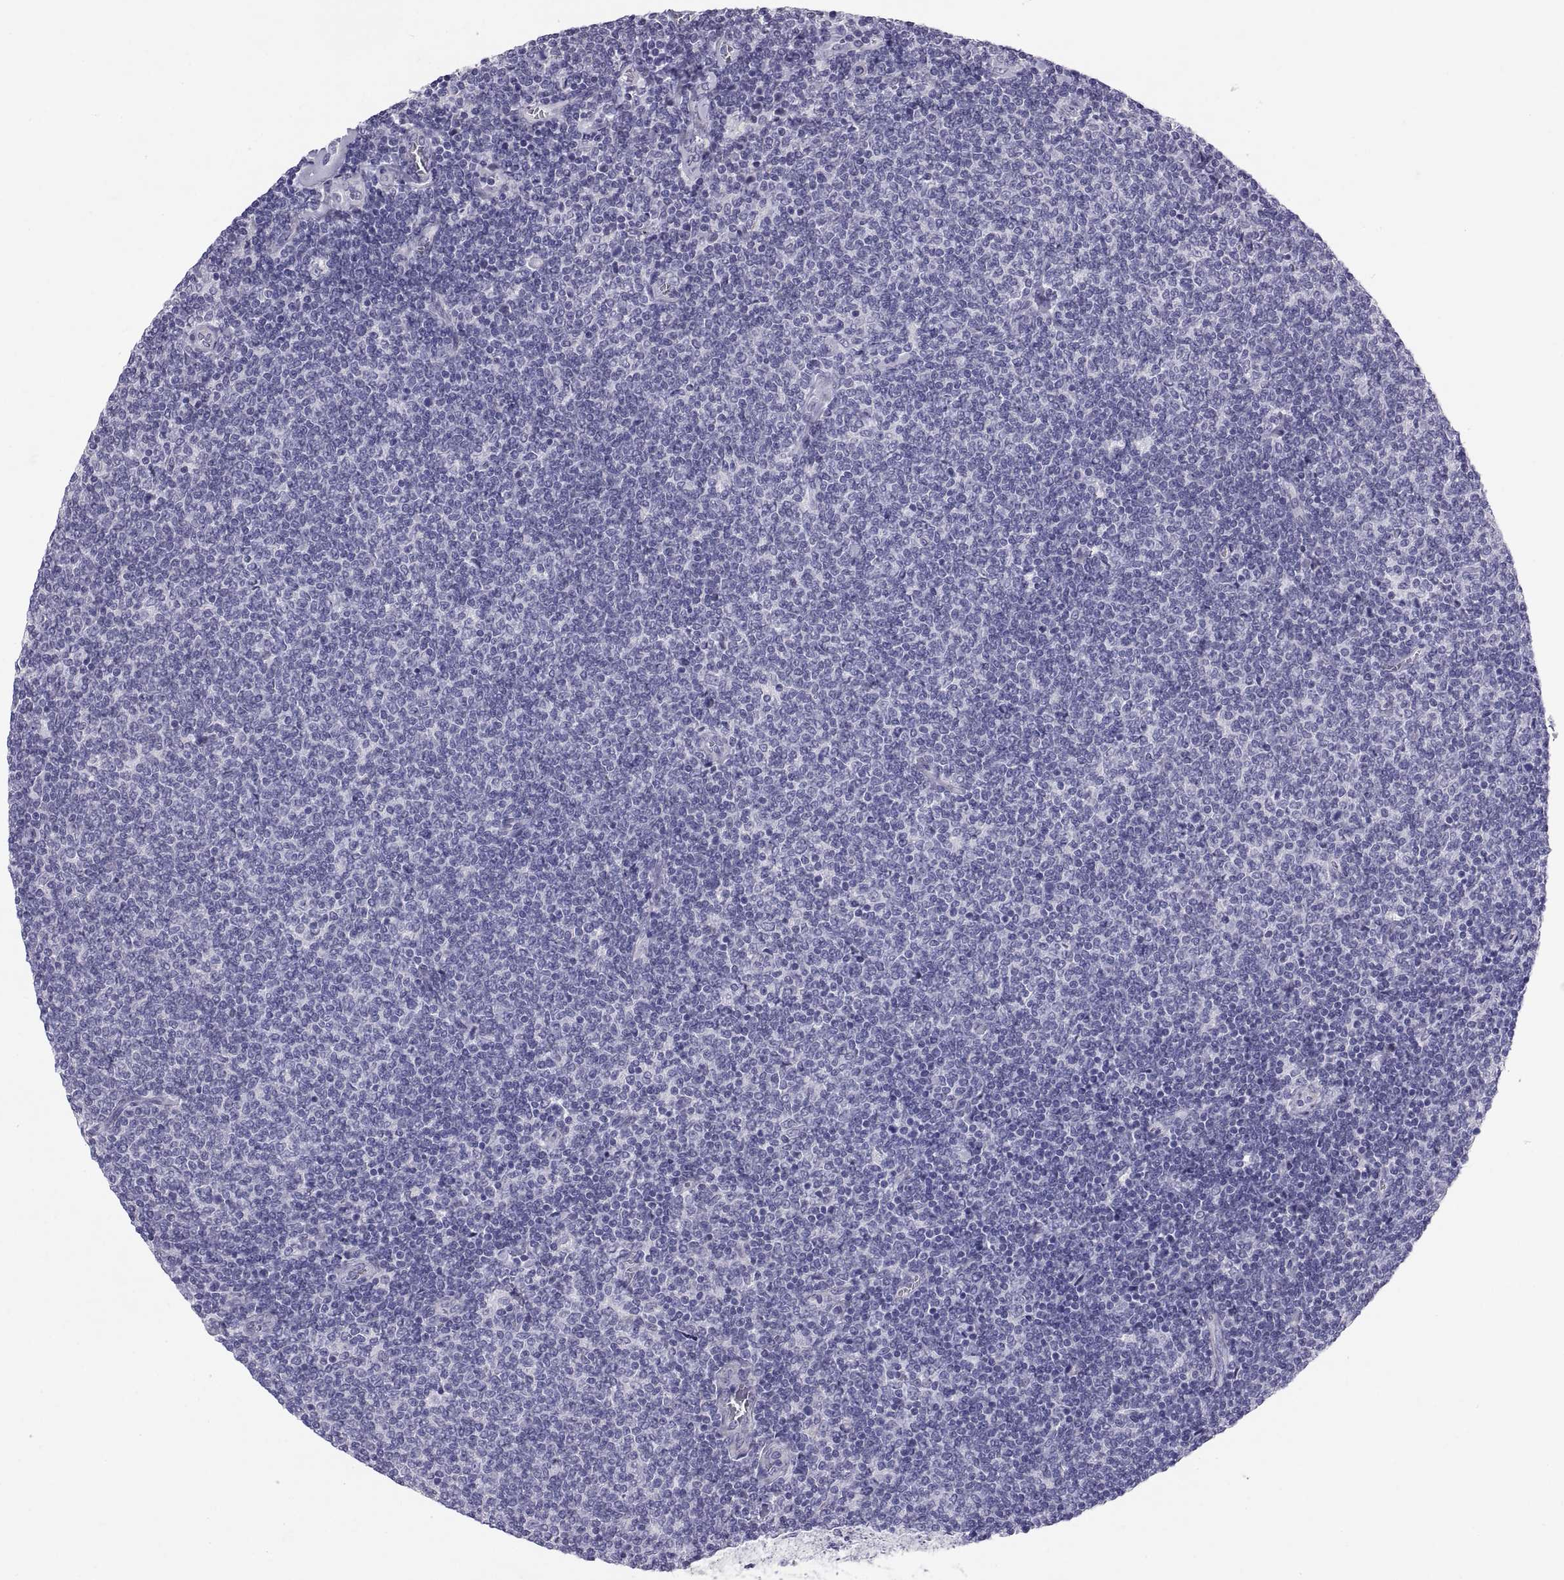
{"staining": {"intensity": "negative", "quantity": "none", "location": "none"}, "tissue": "lymphoma", "cell_type": "Tumor cells", "image_type": "cancer", "snomed": [{"axis": "morphology", "description": "Malignant lymphoma, non-Hodgkin's type, Low grade"}, {"axis": "topography", "description": "Lymph node"}], "caption": "An immunohistochemistry photomicrograph of lymphoma is shown. There is no staining in tumor cells of lymphoma.", "gene": "TEX13A", "patient": {"sex": "male", "age": 52}}